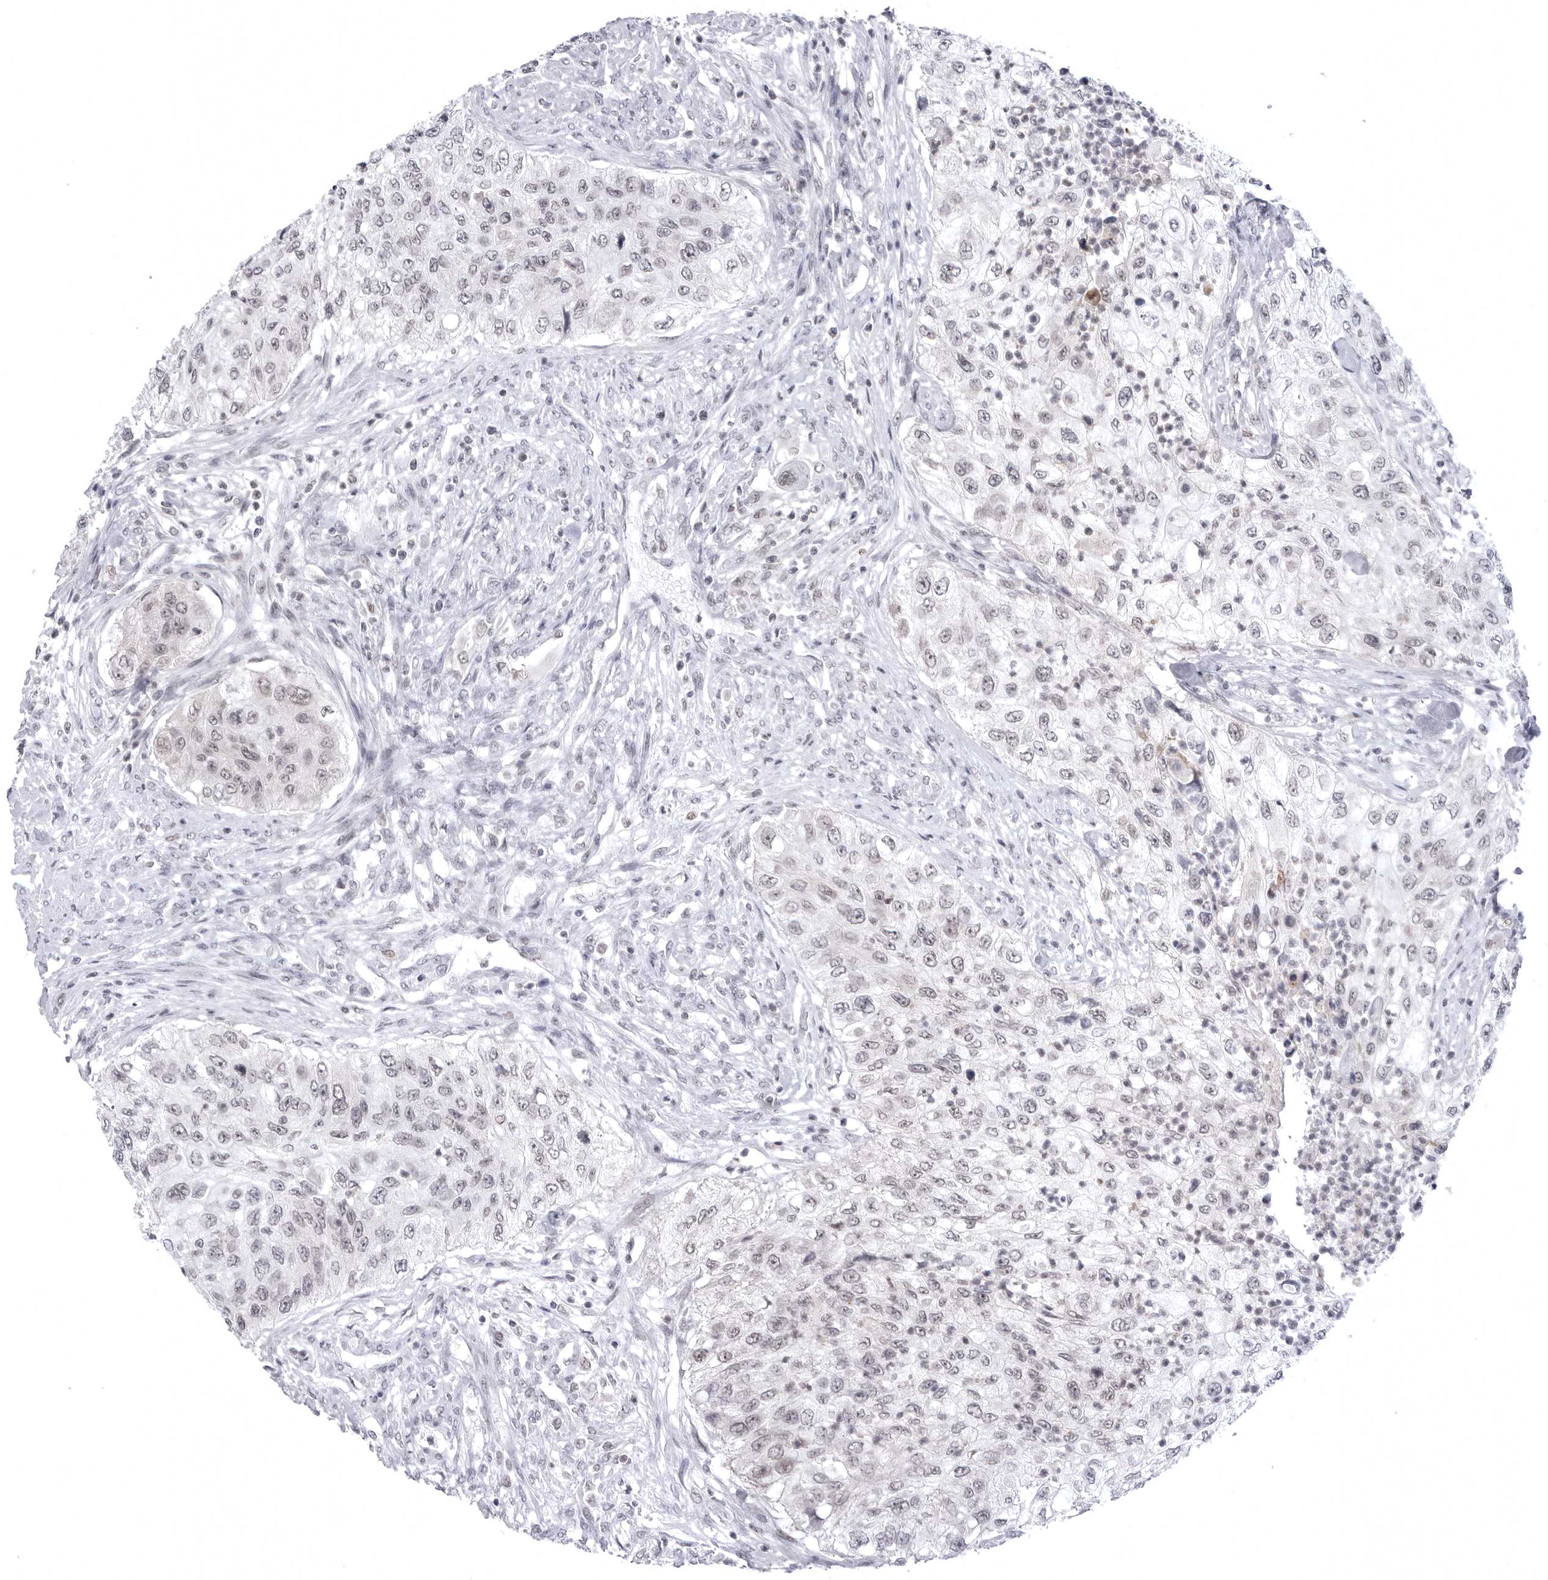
{"staining": {"intensity": "negative", "quantity": "none", "location": "none"}, "tissue": "urothelial cancer", "cell_type": "Tumor cells", "image_type": "cancer", "snomed": [{"axis": "morphology", "description": "Urothelial carcinoma, High grade"}, {"axis": "topography", "description": "Urinary bladder"}], "caption": "Image shows no significant protein expression in tumor cells of high-grade urothelial carcinoma.", "gene": "PTK2B", "patient": {"sex": "female", "age": 60}}